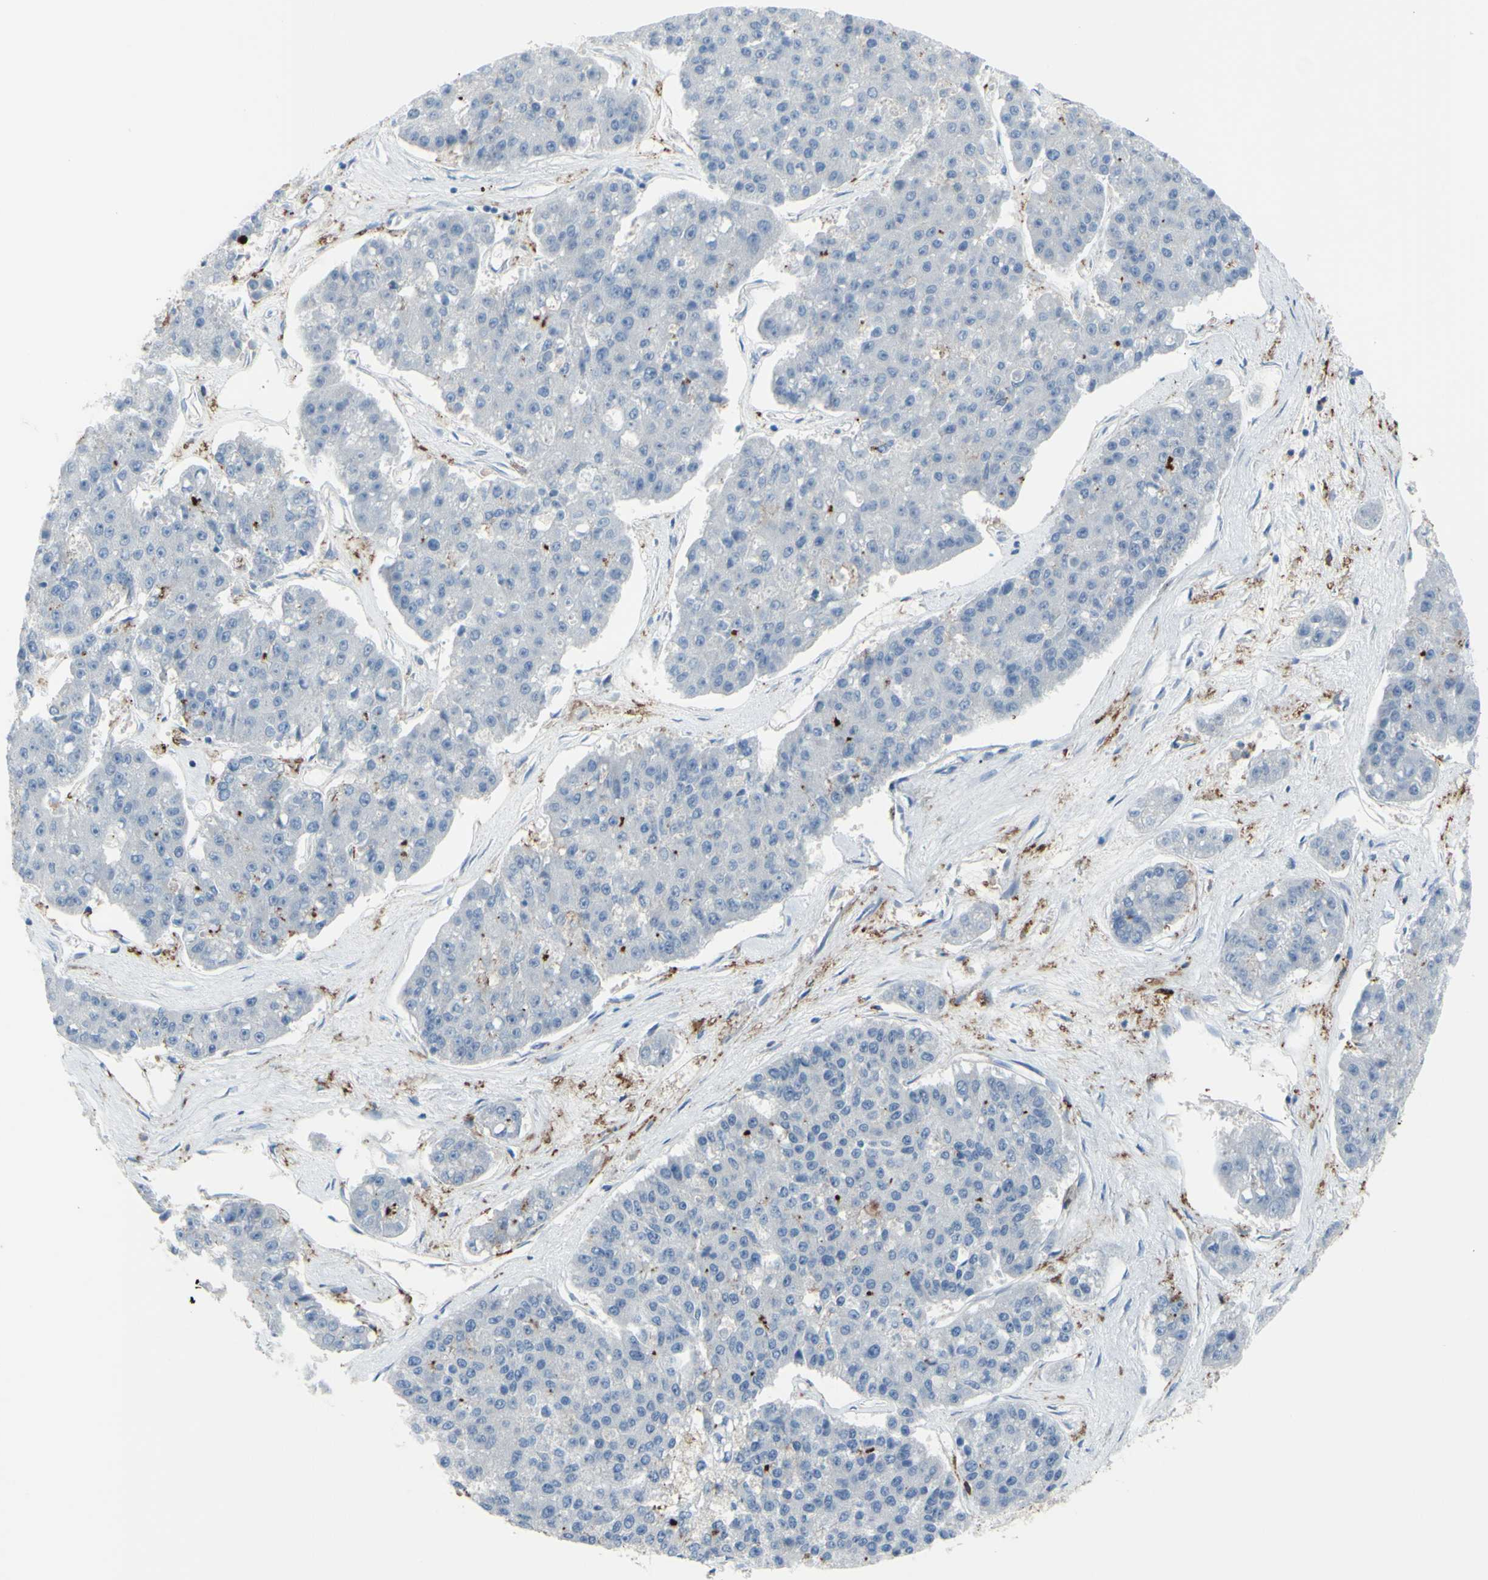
{"staining": {"intensity": "negative", "quantity": "none", "location": "none"}, "tissue": "pancreatic cancer", "cell_type": "Tumor cells", "image_type": "cancer", "snomed": [{"axis": "morphology", "description": "Adenocarcinoma, NOS"}, {"axis": "topography", "description": "Pancreas"}], "caption": "Immunohistochemistry (IHC) image of pancreatic cancer stained for a protein (brown), which exhibits no staining in tumor cells. The staining is performed using DAB (3,3'-diaminobenzidine) brown chromogen with nuclei counter-stained in using hematoxylin.", "gene": "FCGR2A", "patient": {"sex": "male", "age": 50}}